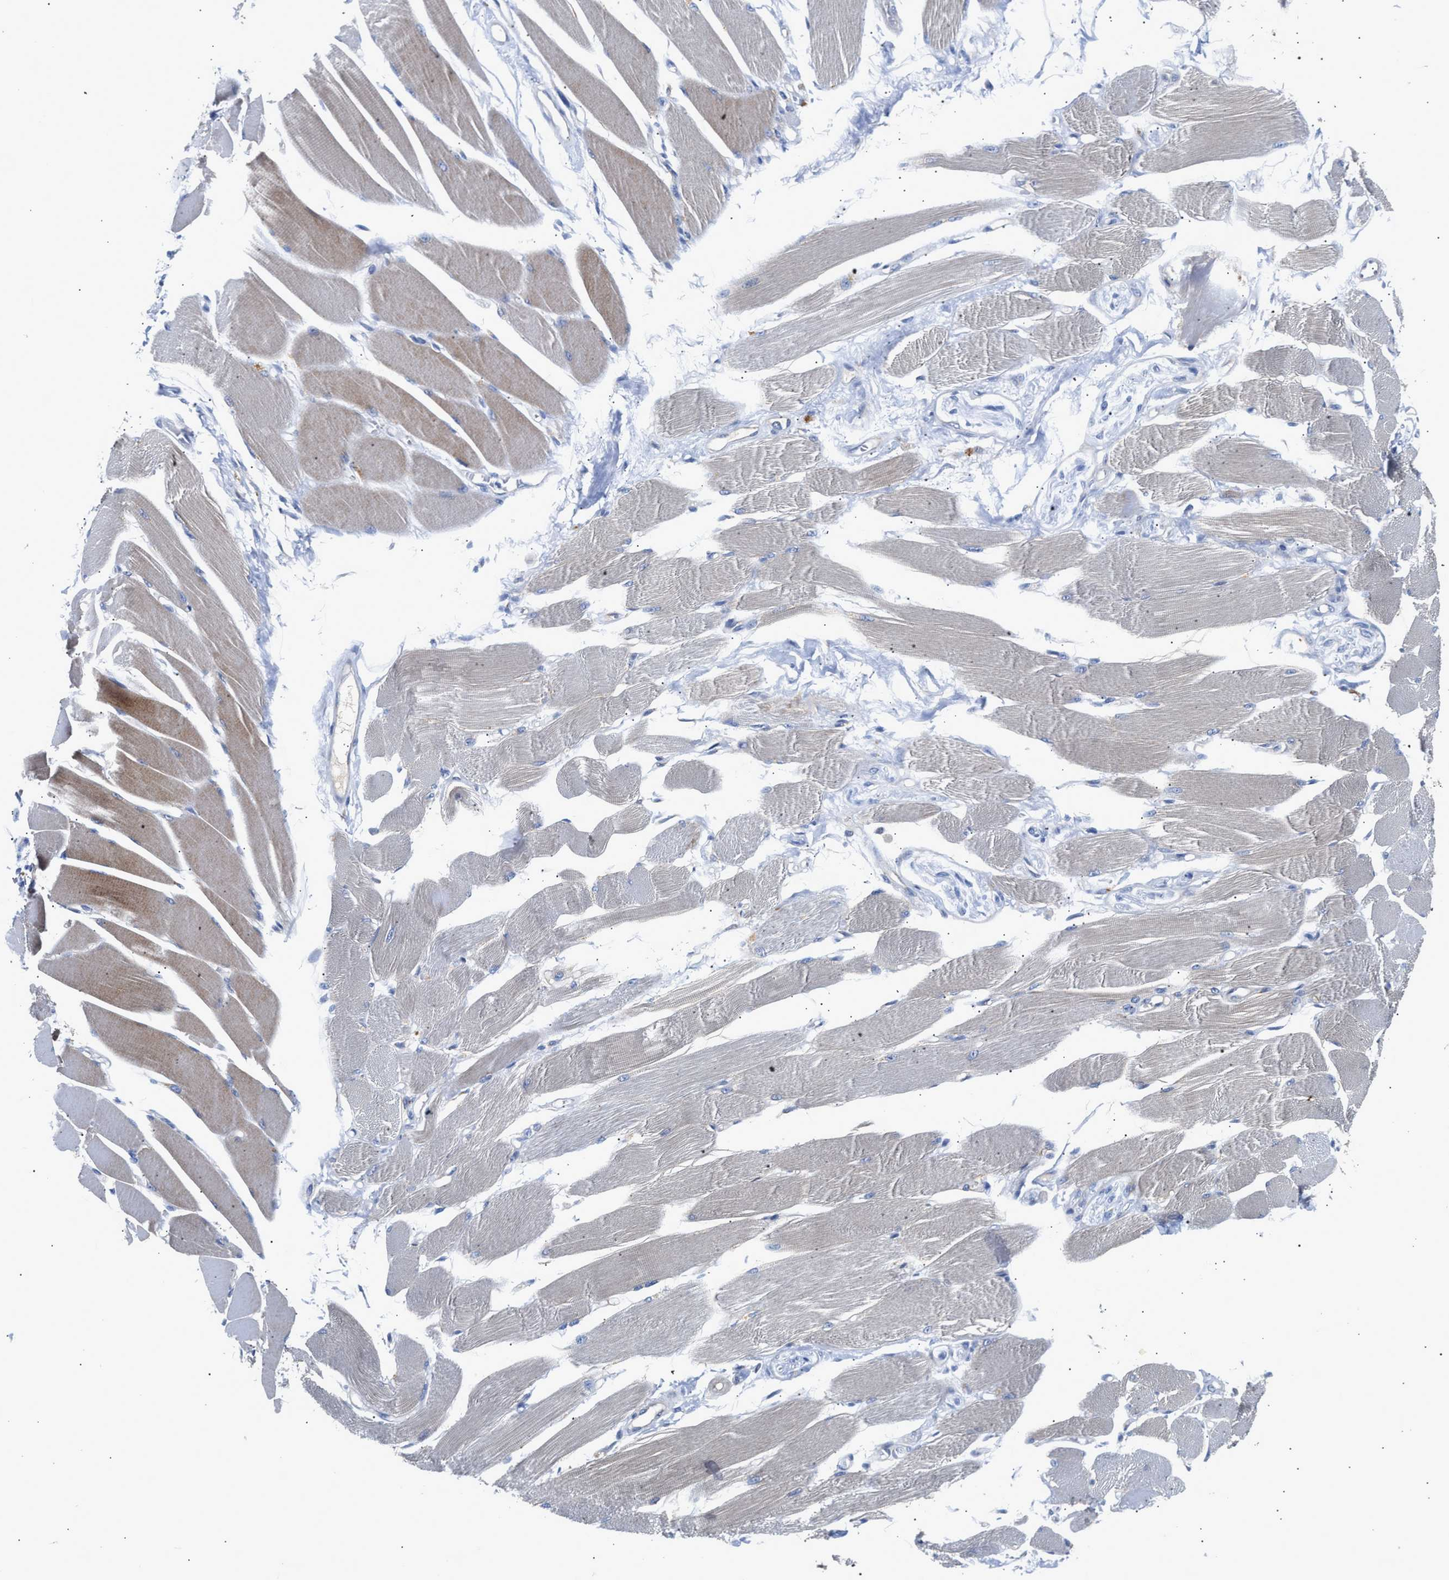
{"staining": {"intensity": "moderate", "quantity": "<25%", "location": "cytoplasmic/membranous"}, "tissue": "skeletal muscle", "cell_type": "Myocytes", "image_type": "normal", "snomed": [{"axis": "morphology", "description": "Normal tissue, NOS"}, {"axis": "topography", "description": "Skeletal muscle"}, {"axis": "topography", "description": "Peripheral nerve tissue"}], "caption": "Moderate cytoplasmic/membranous positivity is appreciated in approximately <25% of myocytes in unremarkable skeletal muscle. Using DAB (3,3'-diaminobenzidine) (brown) and hematoxylin (blue) stains, captured at high magnification using brightfield microscopy.", "gene": "CCDC146", "patient": {"sex": "female", "age": 84}}